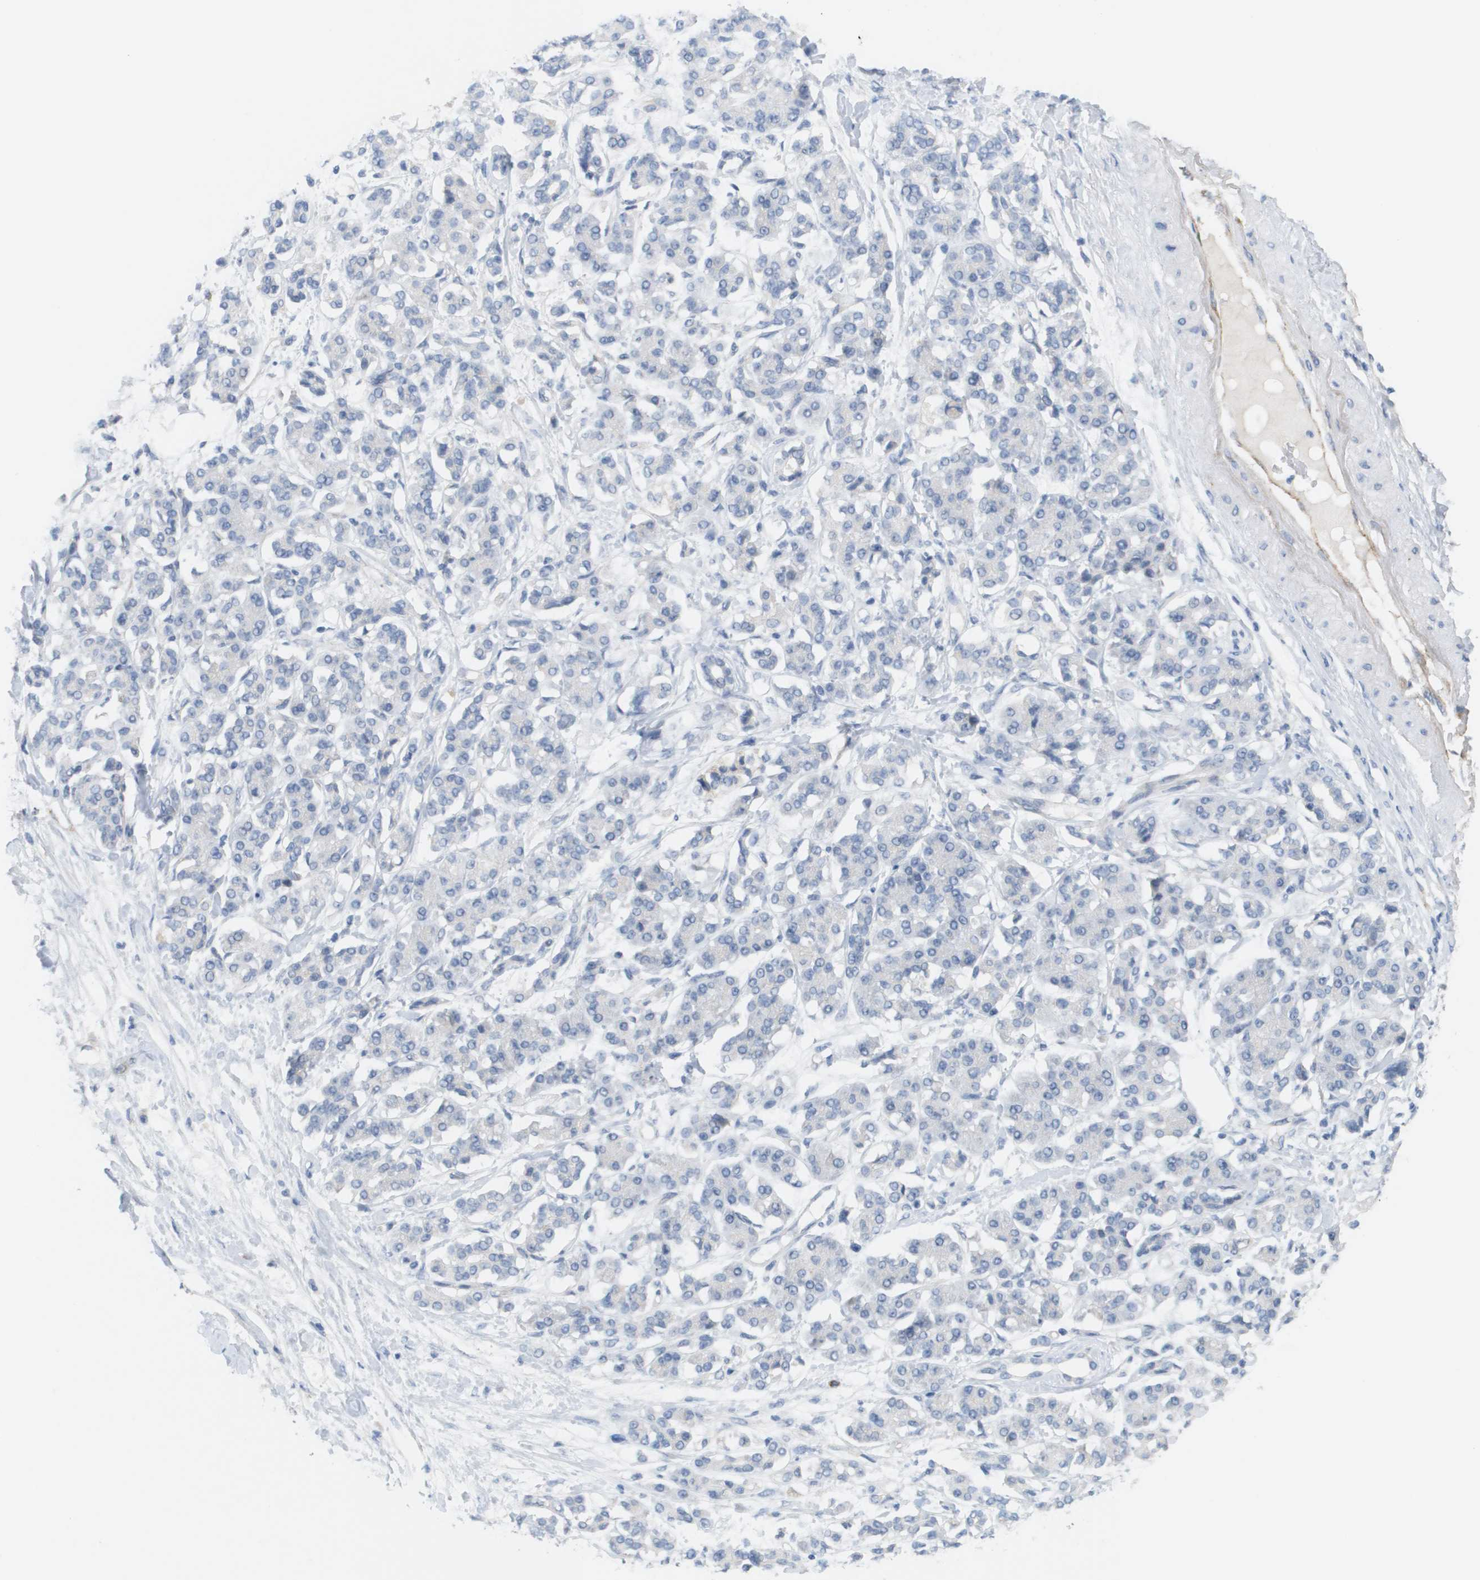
{"staining": {"intensity": "negative", "quantity": "none", "location": "none"}, "tissue": "pancreatic cancer", "cell_type": "Tumor cells", "image_type": "cancer", "snomed": [{"axis": "morphology", "description": "Adenocarcinoma, NOS"}, {"axis": "topography", "description": "Pancreas"}], "caption": "Pancreatic cancer stained for a protein using immunohistochemistry (IHC) reveals no positivity tumor cells.", "gene": "ANGPT2", "patient": {"sex": "female", "age": 56}}